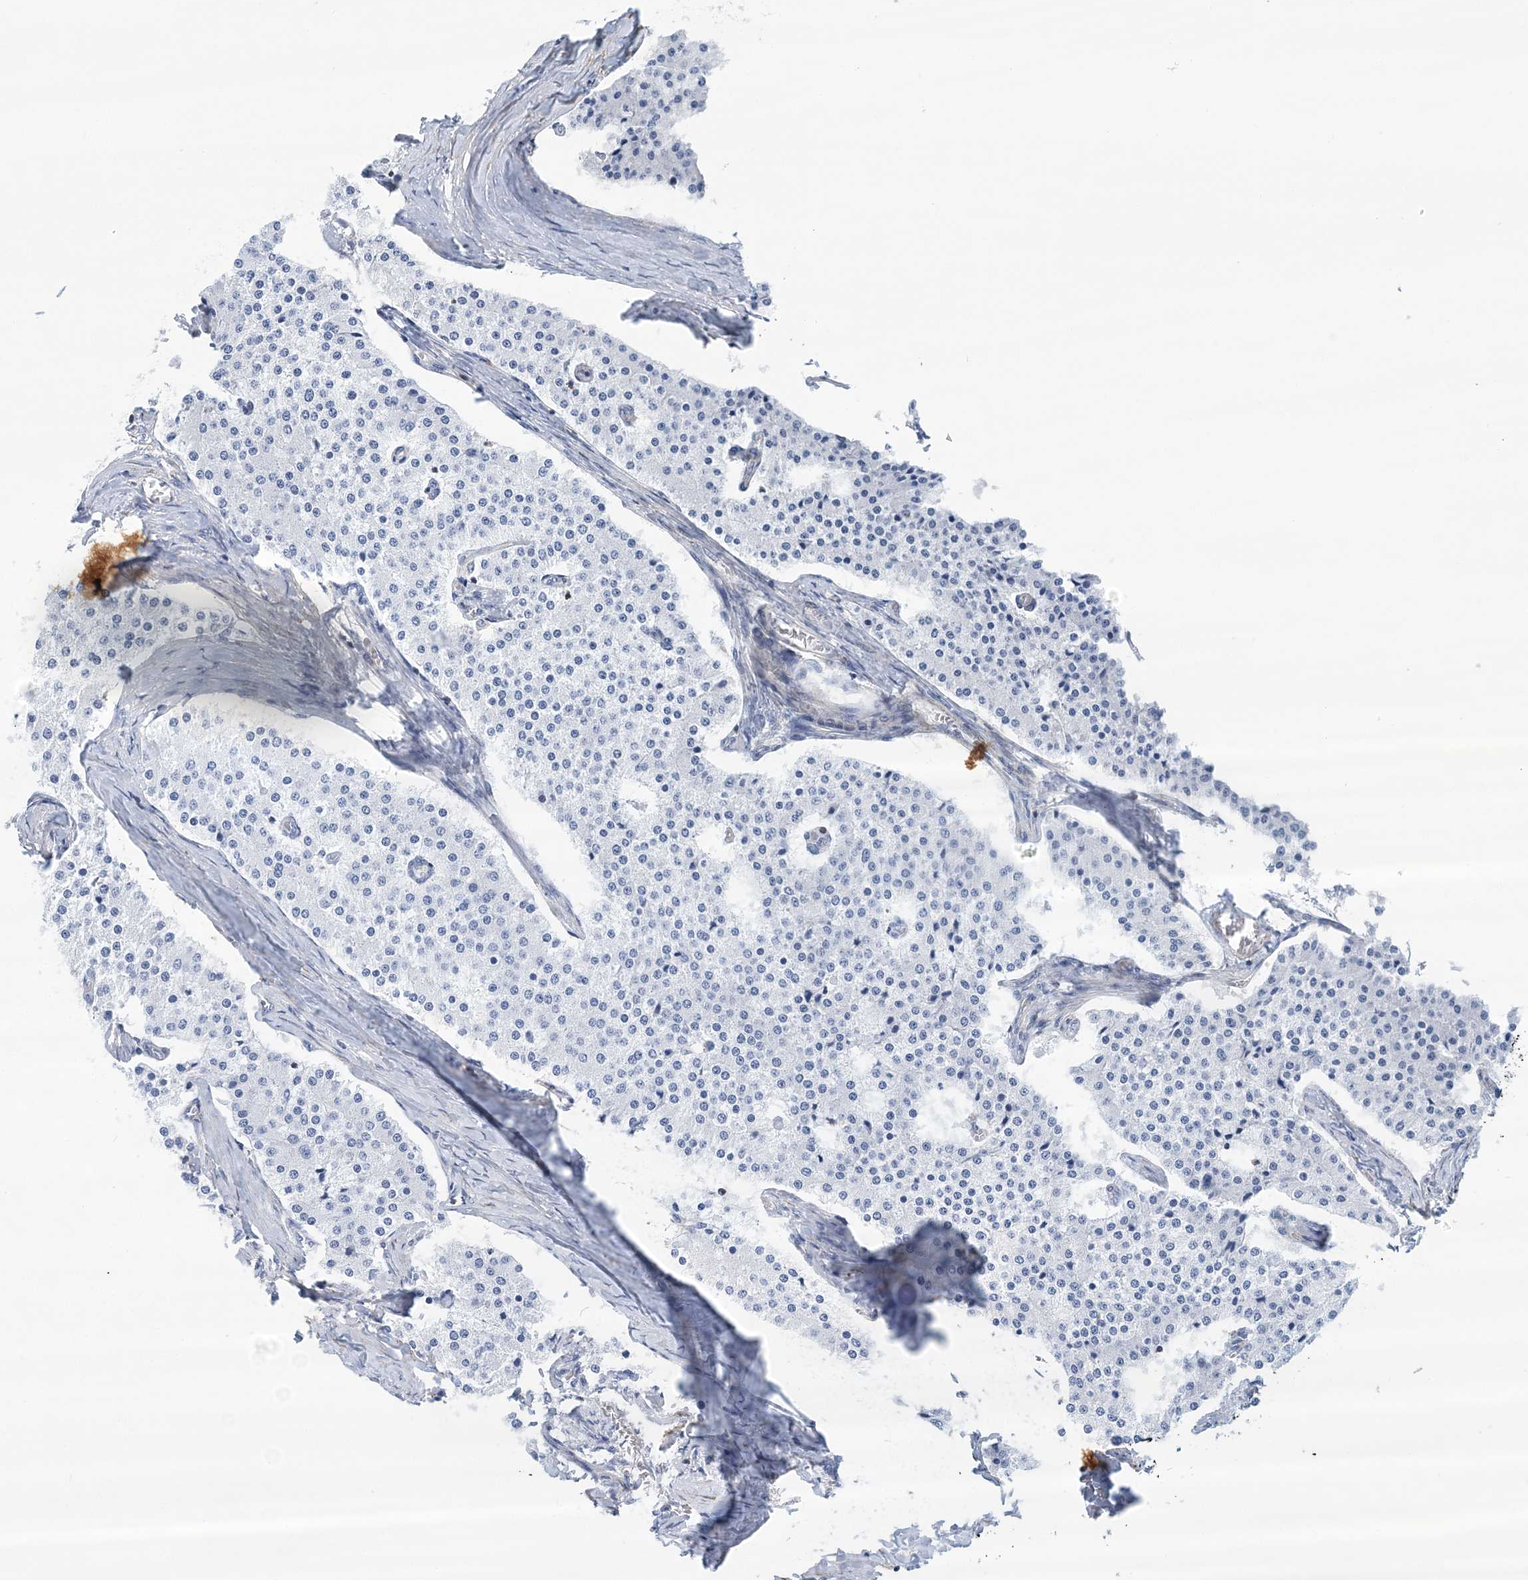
{"staining": {"intensity": "negative", "quantity": "none", "location": "none"}, "tissue": "carcinoid", "cell_type": "Tumor cells", "image_type": "cancer", "snomed": [{"axis": "morphology", "description": "Carcinoid, malignant, NOS"}, {"axis": "topography", "description": "Colon"}], "caption": "High magnification brightfield microscopy of malignant carcinoid stained with DAB (brown) and counterstained with hematoxylin (blue): tumor cells show no significant expression.", "gene": "C11orf21", "patient": {"sex": "female", "age": 52}}